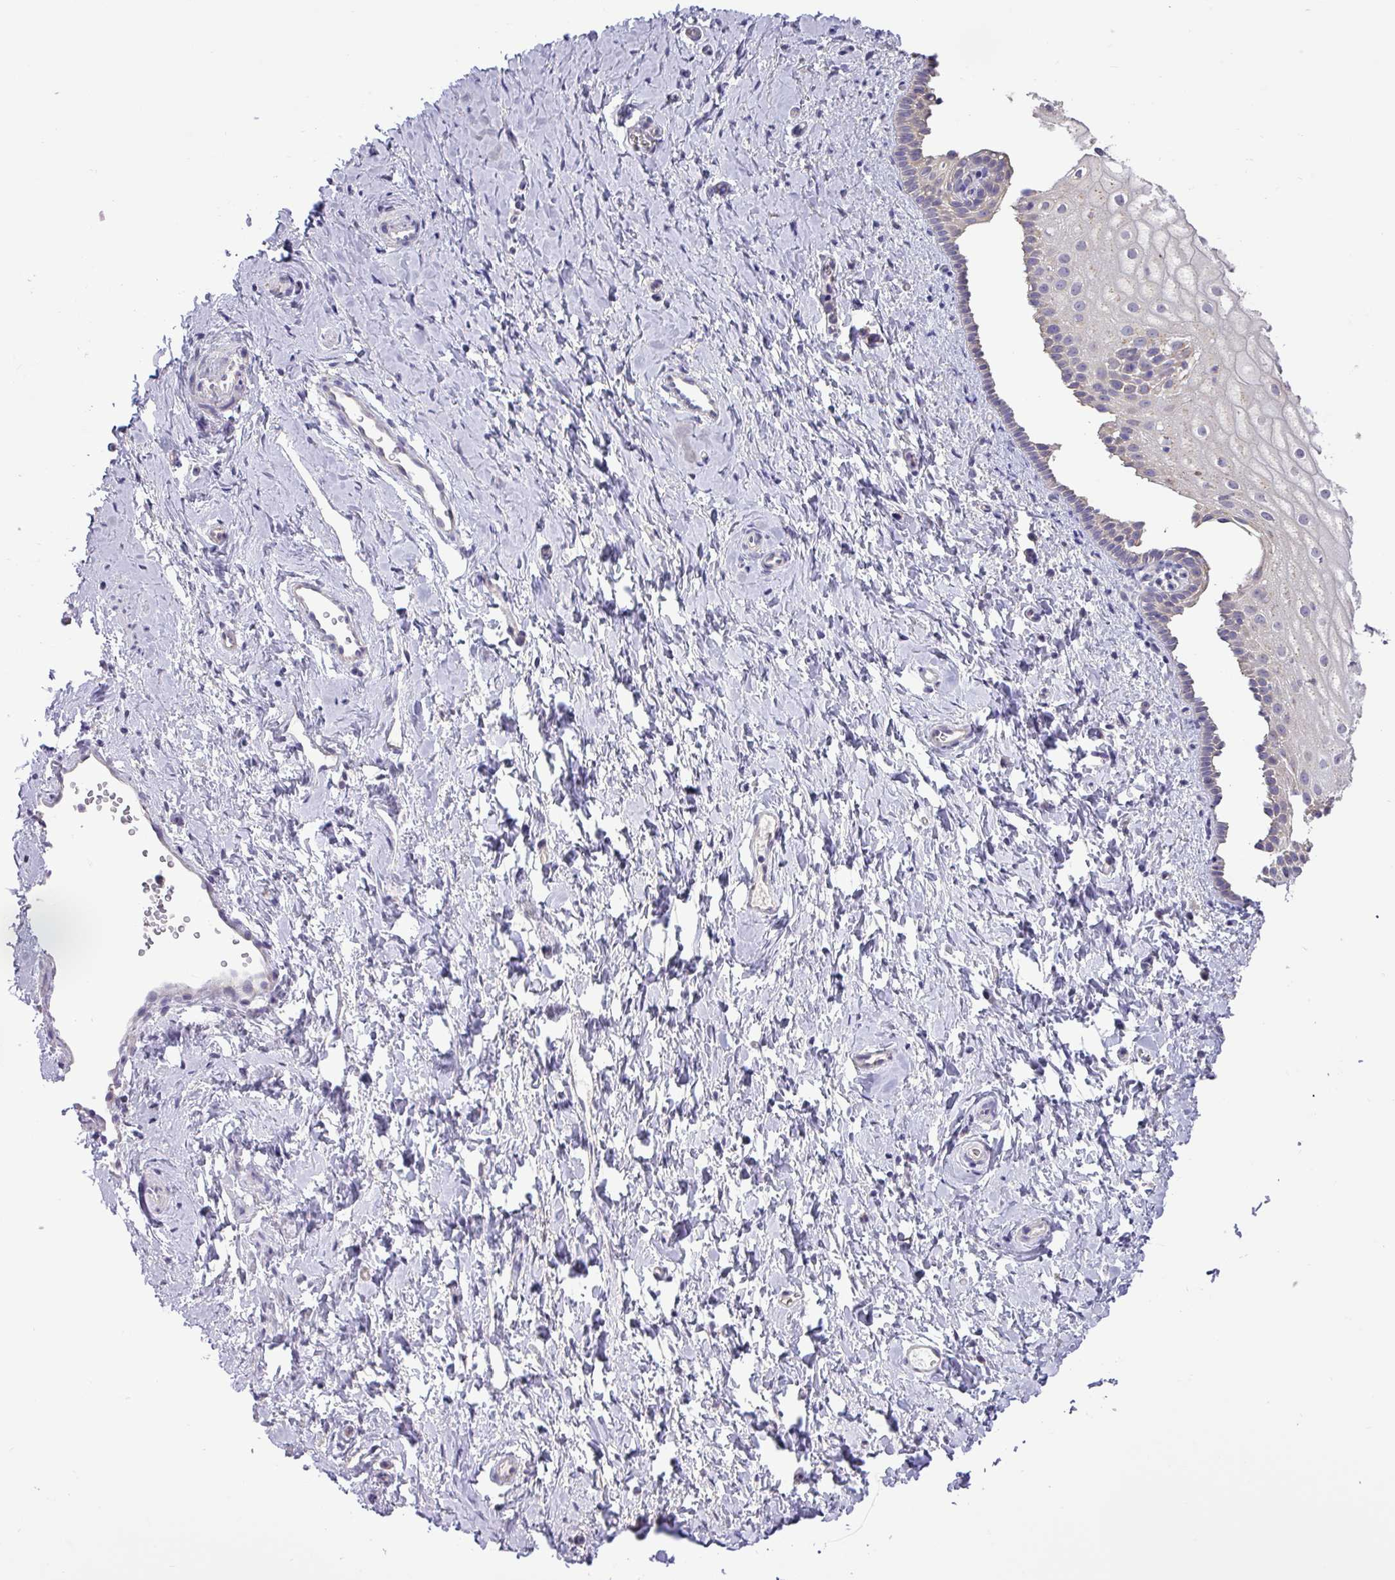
{"staining": {"intensity": "negative", "quantity": "none", "location": "none"}, "tissue": "vagina", "cell_type": "Squamous epithelial cells", "image_type": "normal", "snomed": [{"axis": "morphology", "description": "Normal tissue, NOS"}, {"axis": "topography", "description": "Vagina"}], "caption": "IHC of benign vagina reveals no expression in squamous epithelial cells.", "gene": "GALNT12", "patient": {"sex": "female", "age": 56}}